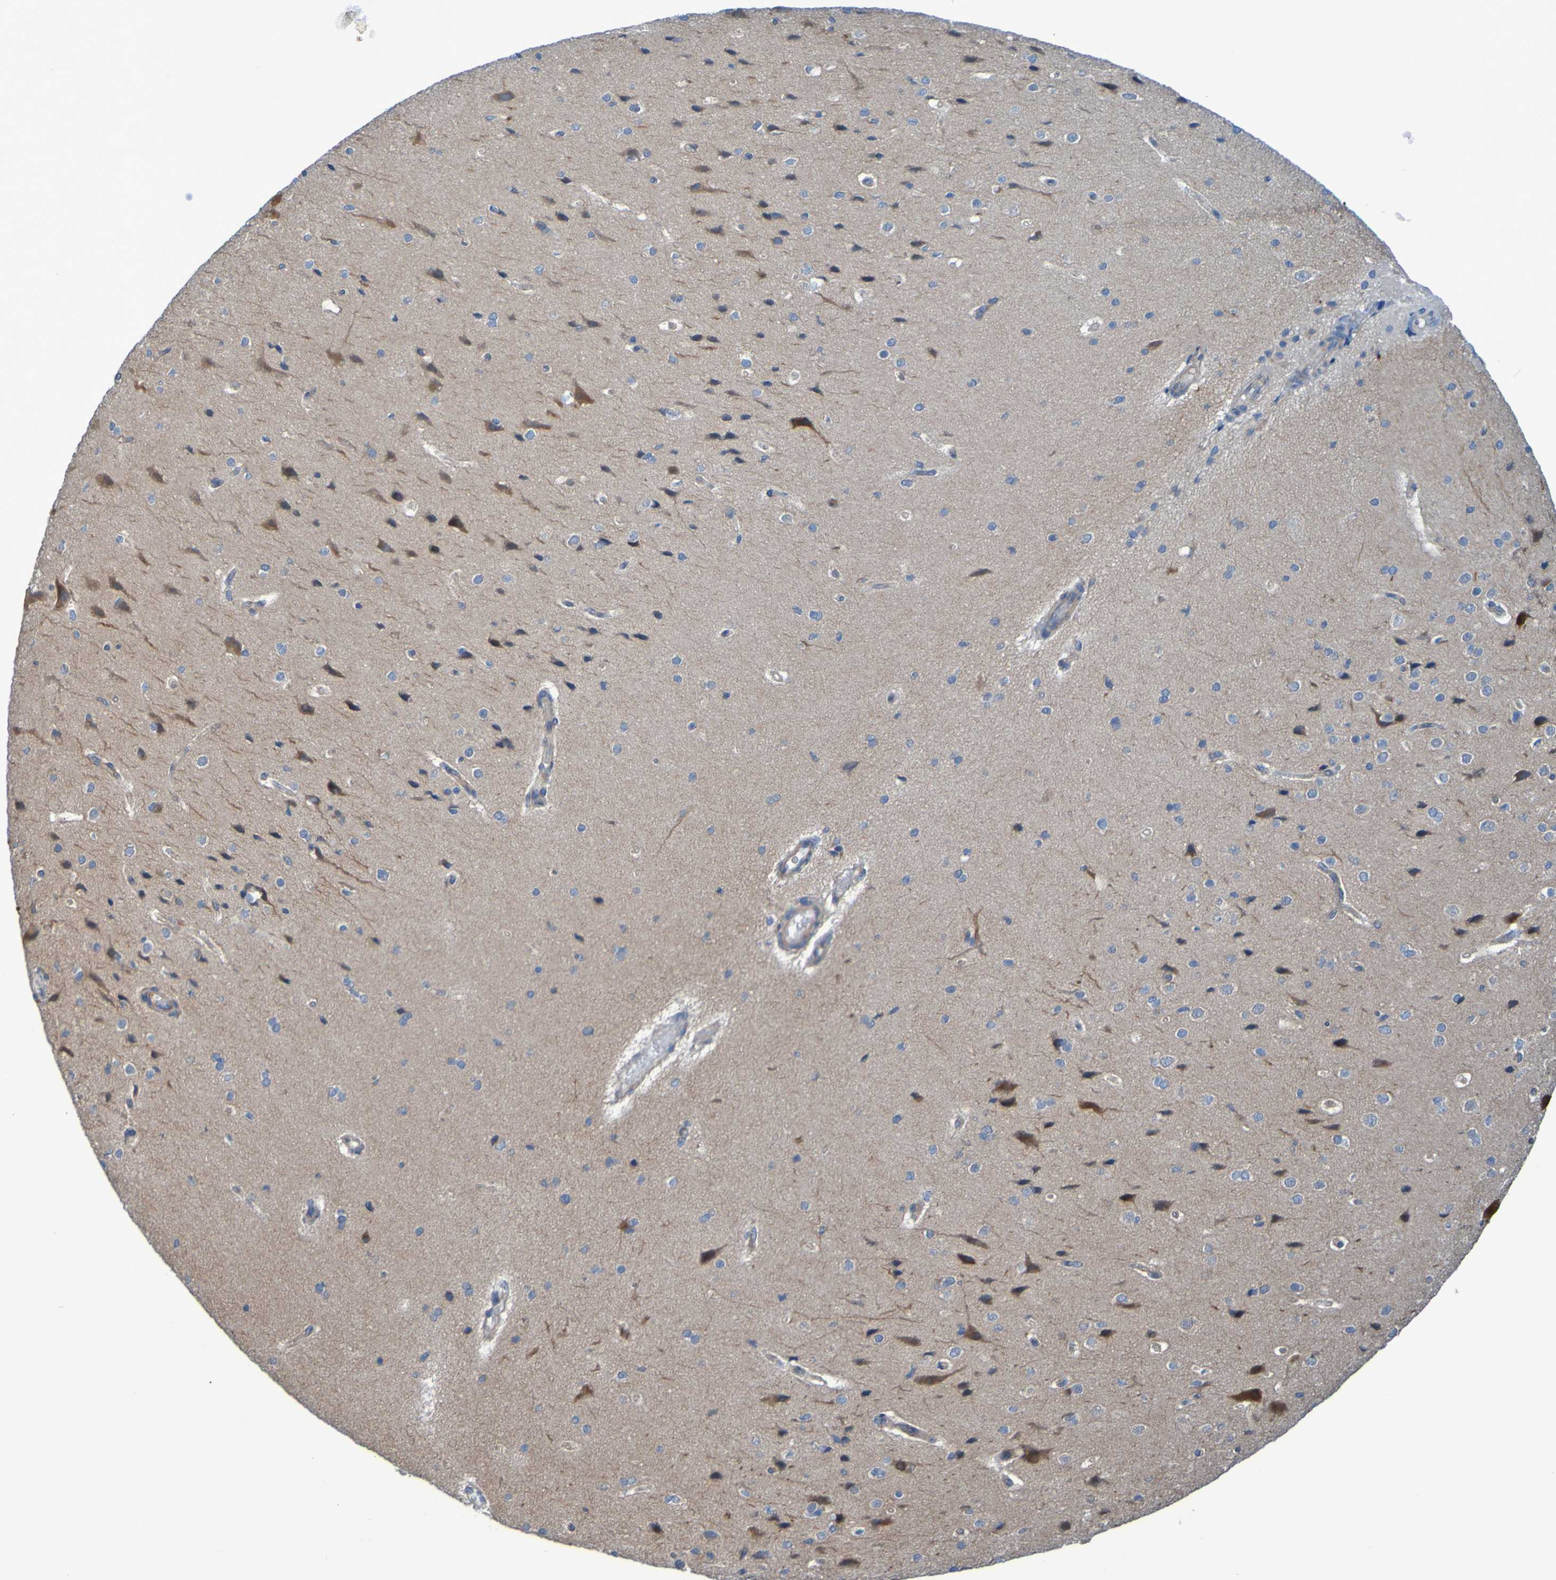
{"staining": {"intensity": "weak", "quantity": "25%-75%", "location": "cytoplasmic/membranous"}, "tissue": "cerebral cortex", "cell_type": "Endothelial cells", "image_type": "normal", "snomed": [{"axis": "morphology", "description": "Normal tissue, NOS"}, {"axis": "morphology", "description": "Developmental malformation"}, {"axis": "topography", "description": "Cerebral cortex"}], "caption": "Weak cytoplasmic/membranous protein positivity is appreciated in approximately 25%-75% of endothelial cells in cerebral cortex. (DAB IHC, brown staining for protein, blue staining for nuclei).", "gene": "NPRL3", "patient": {"sex": "female", "age": 30}}